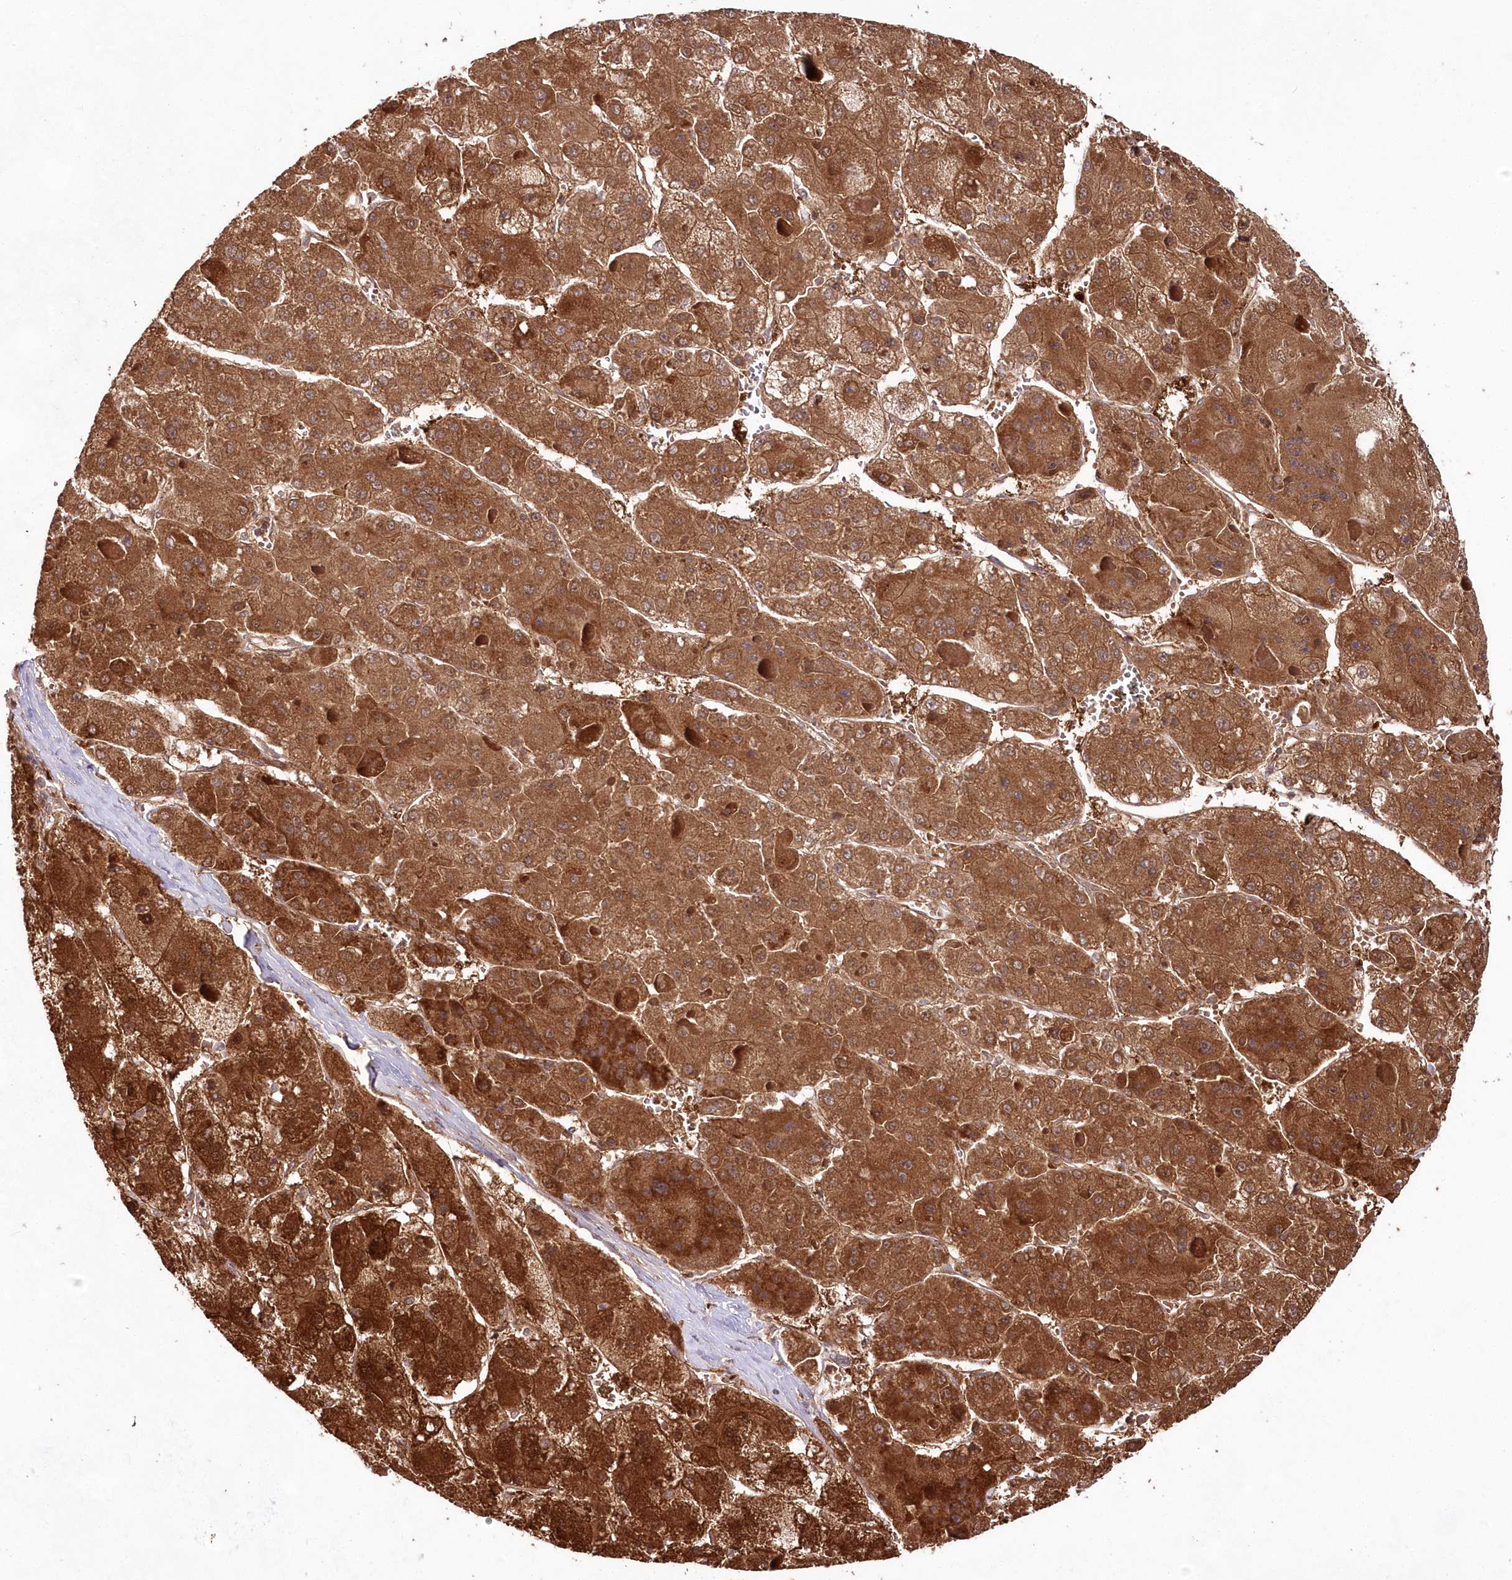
{"staining": {"intensity": "strong", "quantity": ">75%", "location": "cytoplasmic/membranous,nuclear"}, "tissue": "liver cancer", "cell_type": "Tumor cells", "image_type": "cancer", "snomed": [{"axis": "morphology", "description": "Carcinoma, Hepatocellular, NOS"}, {"axis": "topography", "description": "Liver"}], "caption": "The photomicrograph demonstrates immunohistochemical staining of liver cancer. There is strong cytoplasmic/membranous and nuclear staining is seen in approximately >75% of tumor cells. The protein of interest is shown in brown color, while the nuclei are stained blue.", "gene": "IMPA1", "patient": {"sex": "female", "age": 73}}